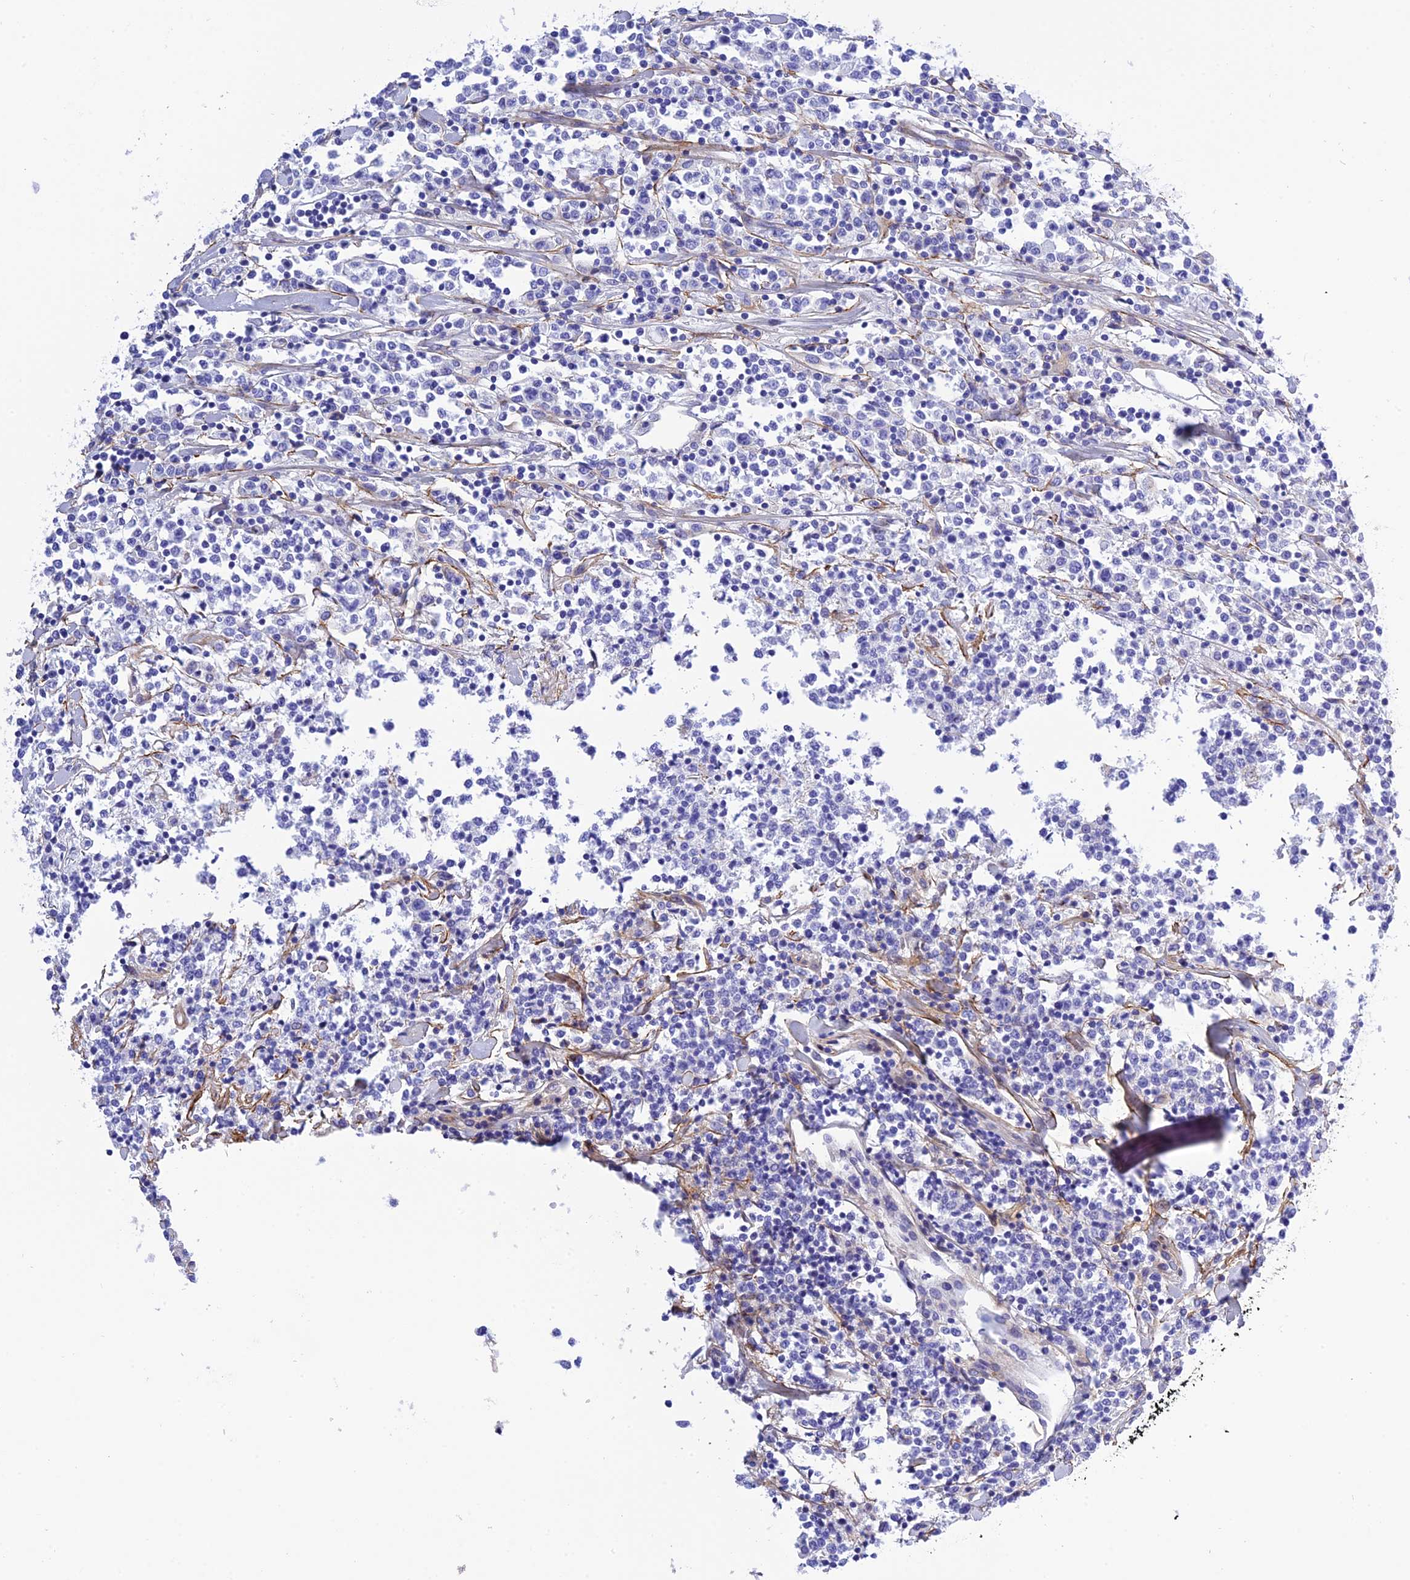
{"staining": {"intensity": "negative", "quantity": "none", "location": "none"}, "tissue": "lymphoma", "cell_type": "Tumor cells", "image_type": "cancer", "snomed": [{"axis": "morphology", "description": "Malignant lymphoma, non-Hodgkin's type, Low grade"}, {"axis": "topography", "description": "Small intestine"}], "caption": "Micrograph shows no protein expression in tumor cells of malignant lymphoma, non-Hodgkin's type (low-grade) tissue. (Stains: DAB (3,3'-diaminobenzidine) immunohistochemistry with hematoxylin counter stain, Microscopy: brightfield microscopy at high magnification).", "gene": "FRA10AC1", "patient": {"sex": "female", "age": 59}}